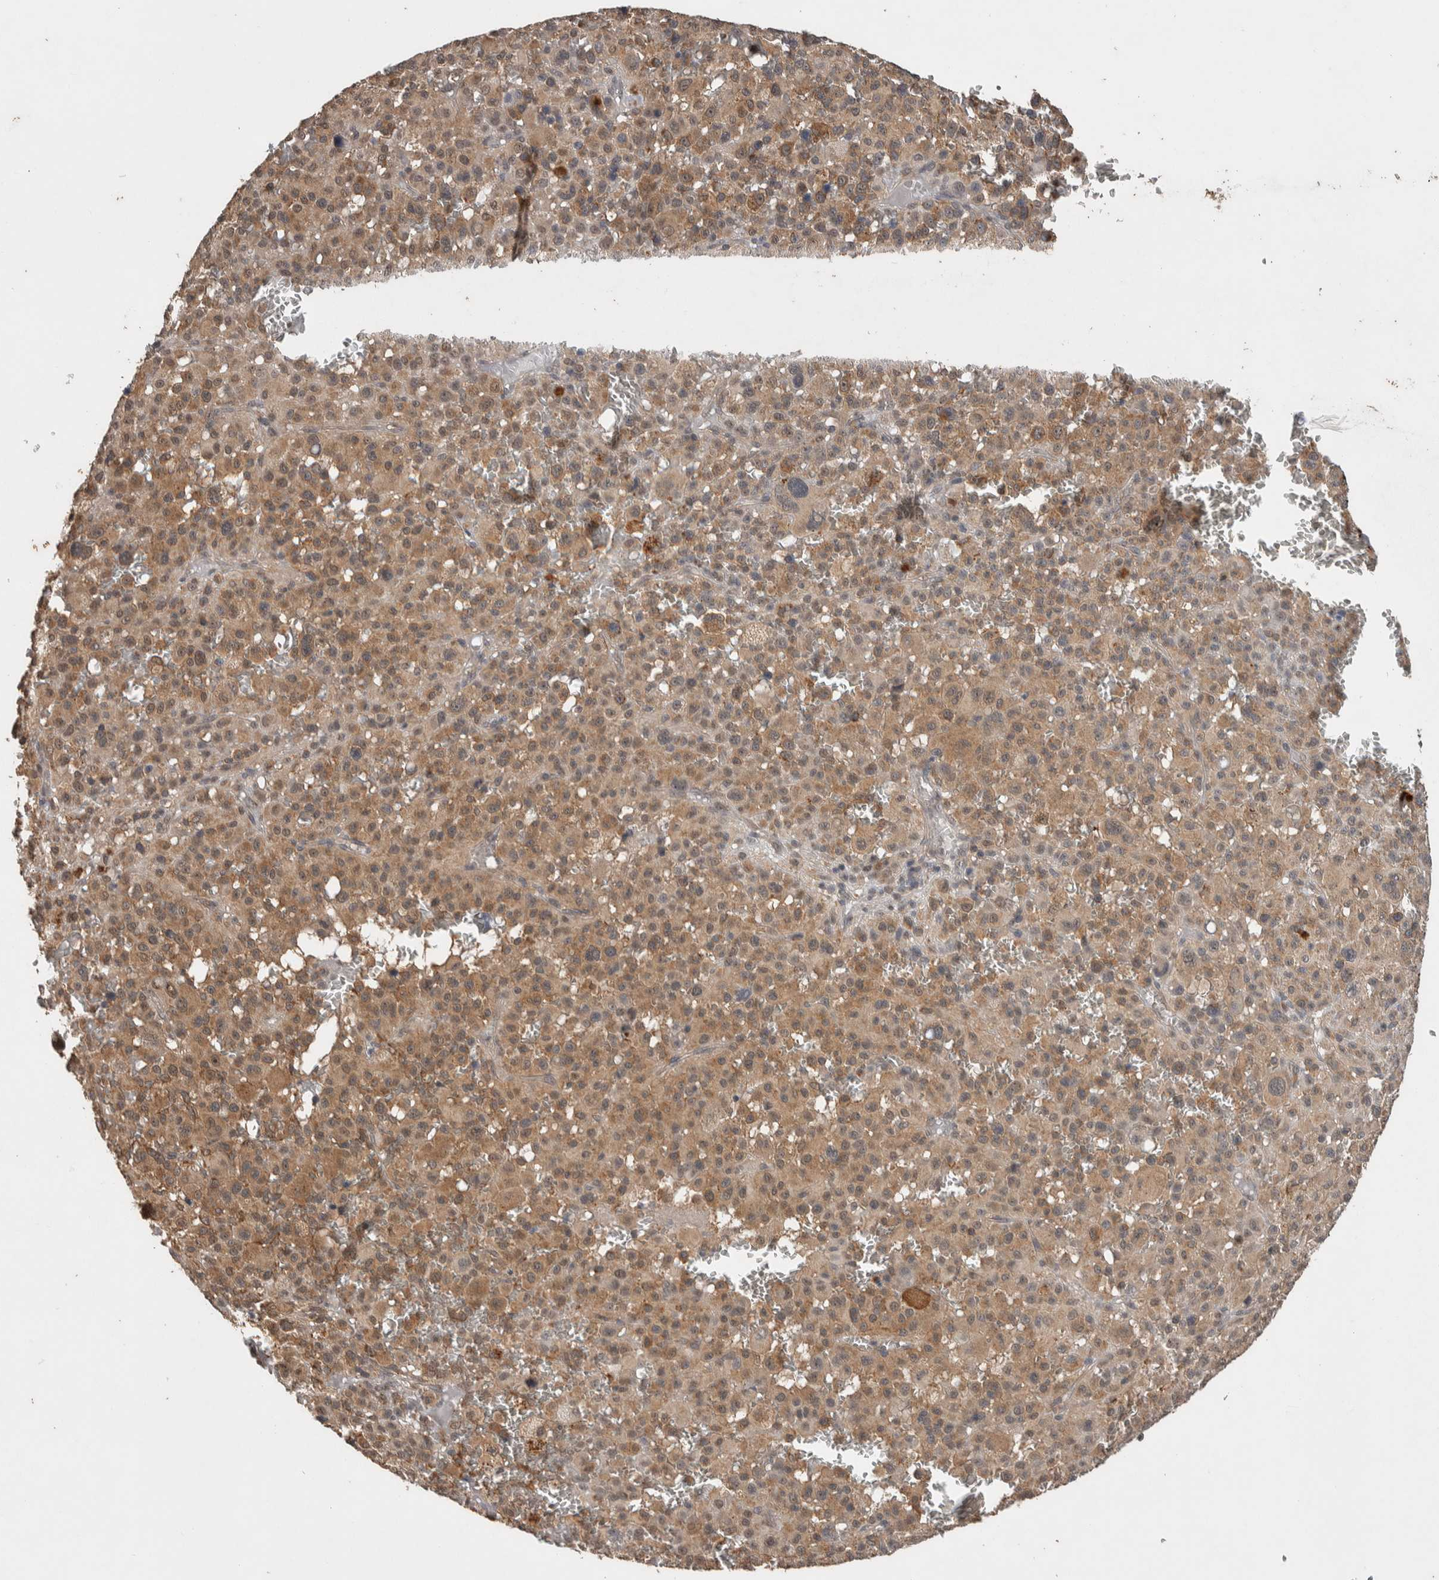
{"staining": {"intensity": "moderate", "quantity": ">75%", "location": "cytoplasmic/membranous"}, "tissue": "melanoma", "cell_type": "Tumor cells", "image_type": "cancer", "snomed": [{"axis": "morphology", "description": "Malignant melanoma, Metastatic site"}, {"axis": "topography", "description": "Skin"}], "caption": "This is a photomicrograph of IHC staining of malignant melanoma (metastatic site), which shows moderate expression in the cytoplasmic/membranous of tumor cells.", "gene": "DVL2", "patient": {"sex": "female", "age": 74}}